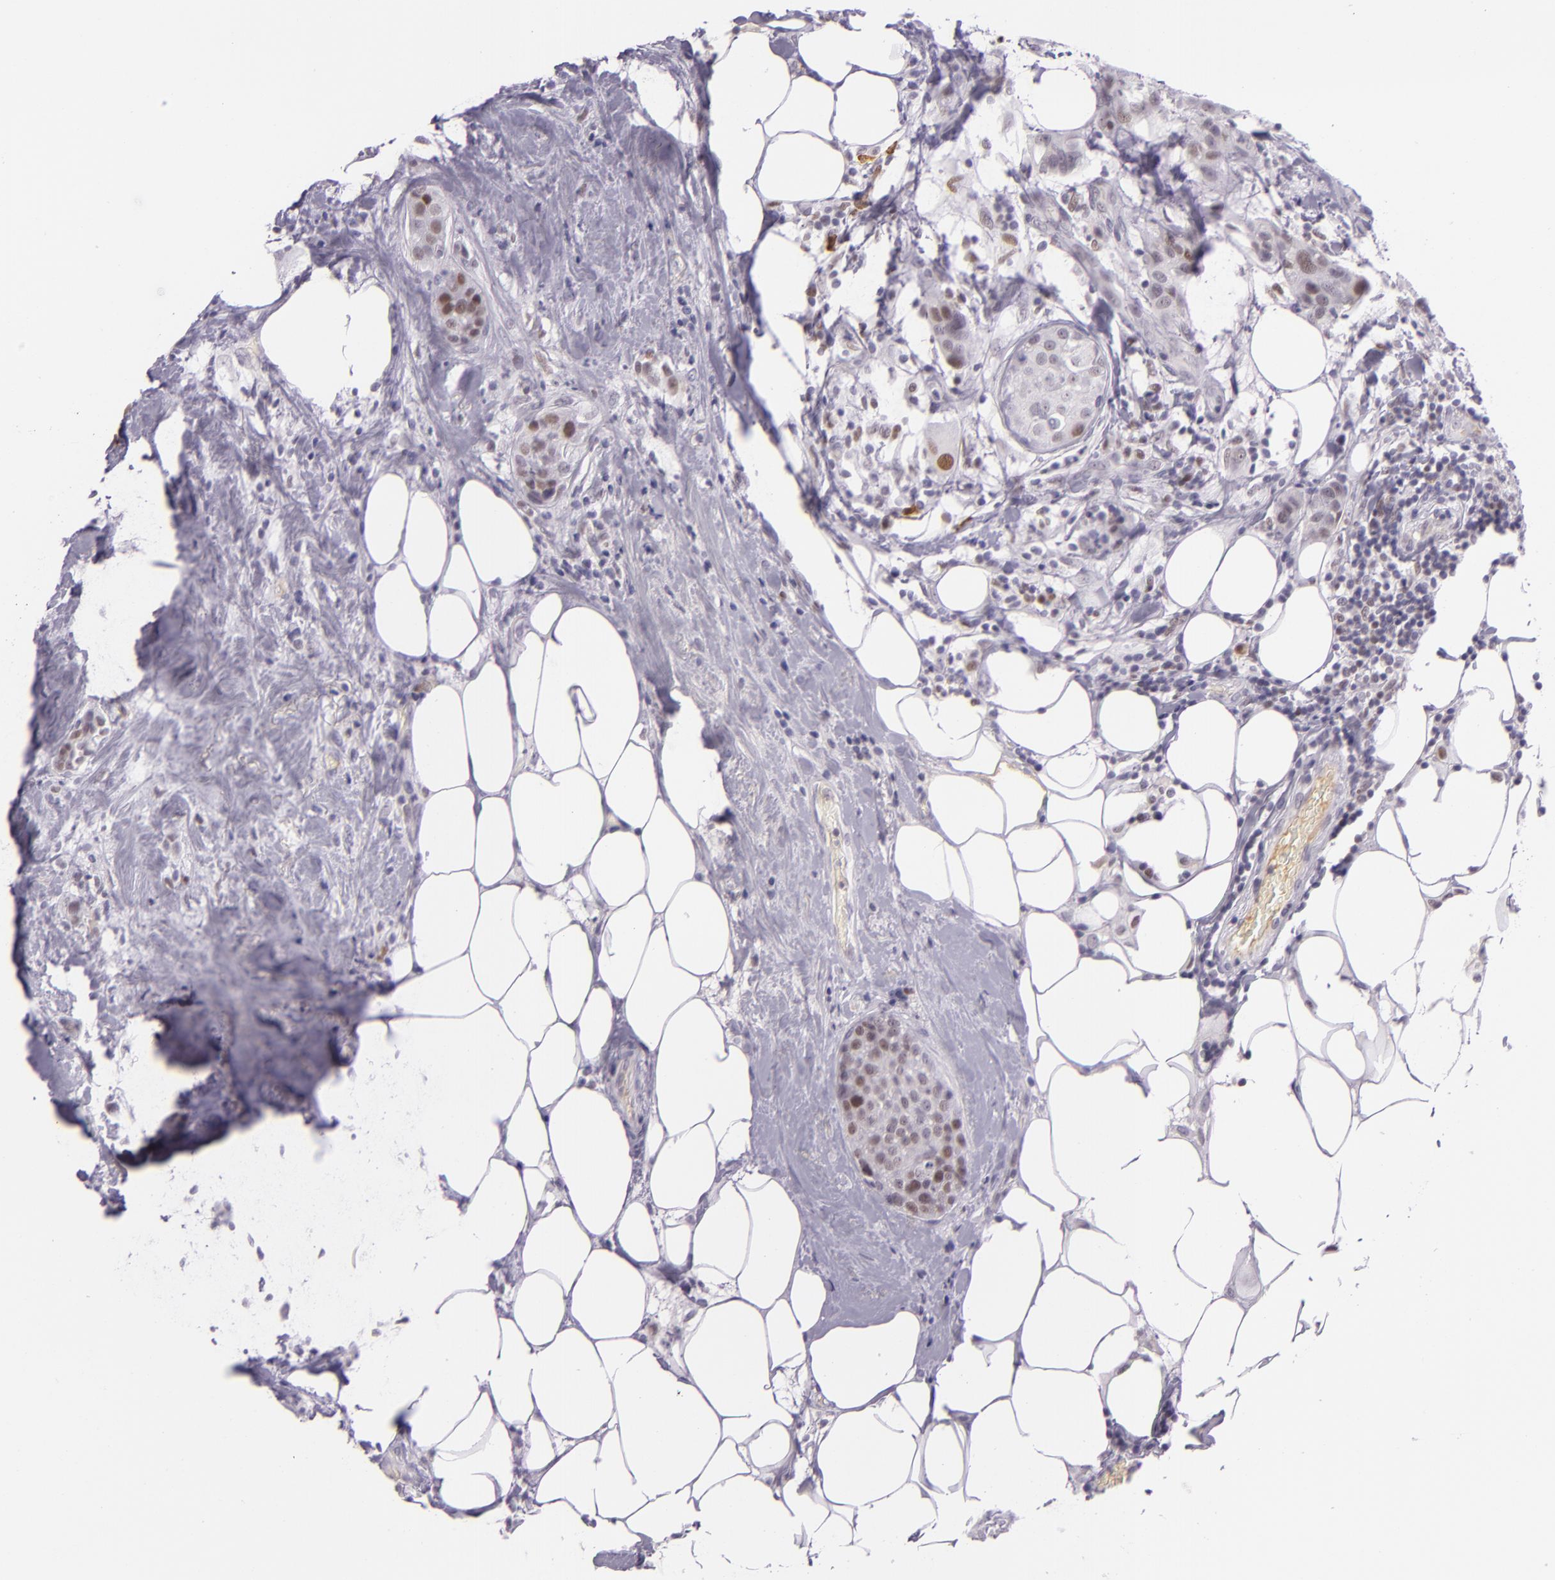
{"staining": {"intensity": "weak", "quantity": "<25%", "location": "cytoplasmic/membranous"}, "tissue": "breast cancer", "cell_type": "Tumor cells", "image_type": "cancer", "snomed": [{"axis": "morphology", "description": "Duct carcinoma"}, {"axis": "topography", "description": "Breast"}], "caption": "An immunohistochemistry (IHC) image of breast cancer is shown. There is no staining in tumor cells of breast cancer.", "gene": "CHEK2", "patient": {"sex": "female", "age": 45}}